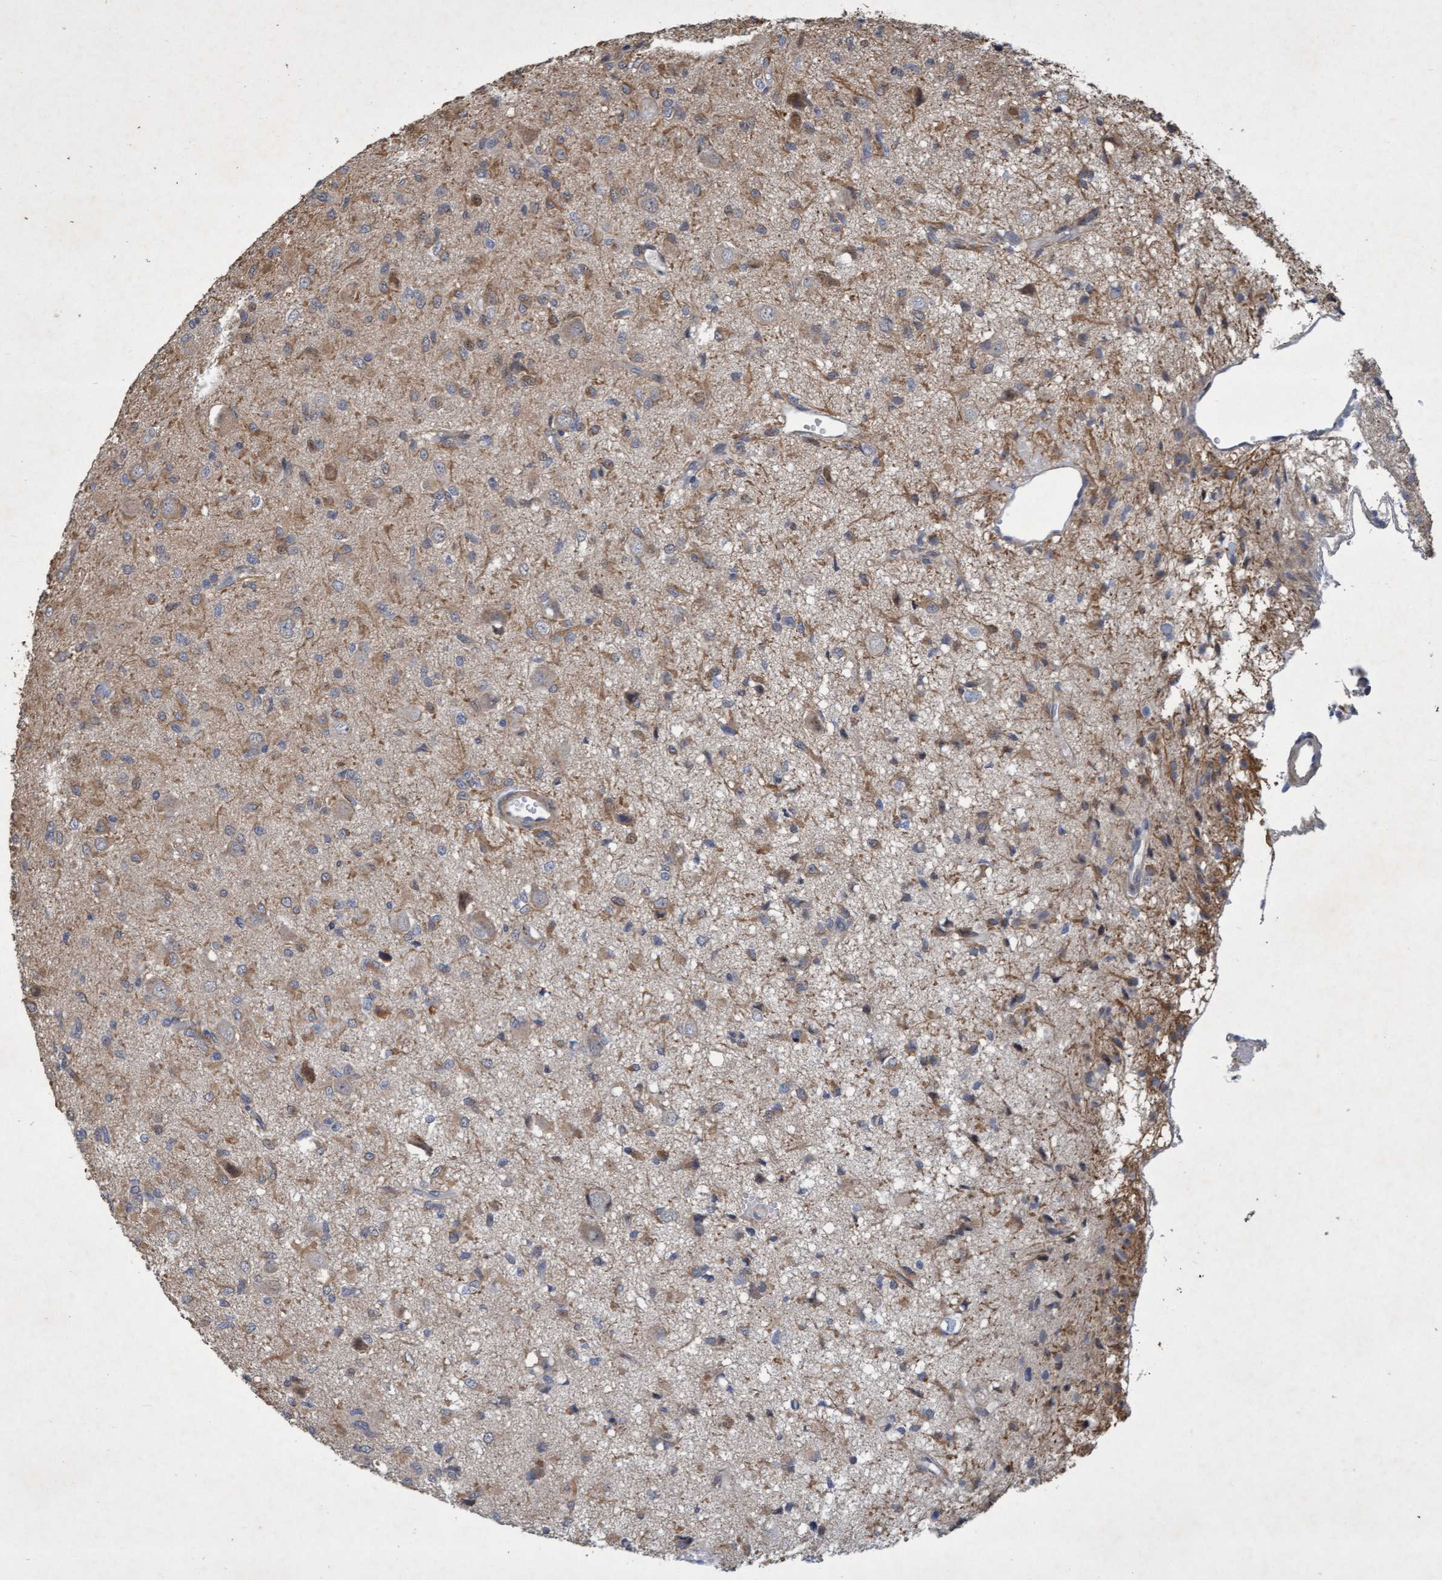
{"staining": {"intensity": "weak", "quantity": "<25%", "location": "cytoplasmic/membranous,nuclear"}, "tissue": "glioma", "cell_type": "Tumor cells", "image_type": "cancer", "snomed": [{"axis": "morphology", "description": "Glioma, malignant, High grade"}, {"axis": "topography", "description": "Brain"}], "caption": "Histopathology image shows no significant protein positivity in tumor cells of high-grade glioma (malignant).", "gene": "ZNF677", "patient": {"sex": "female", "age": 59}}